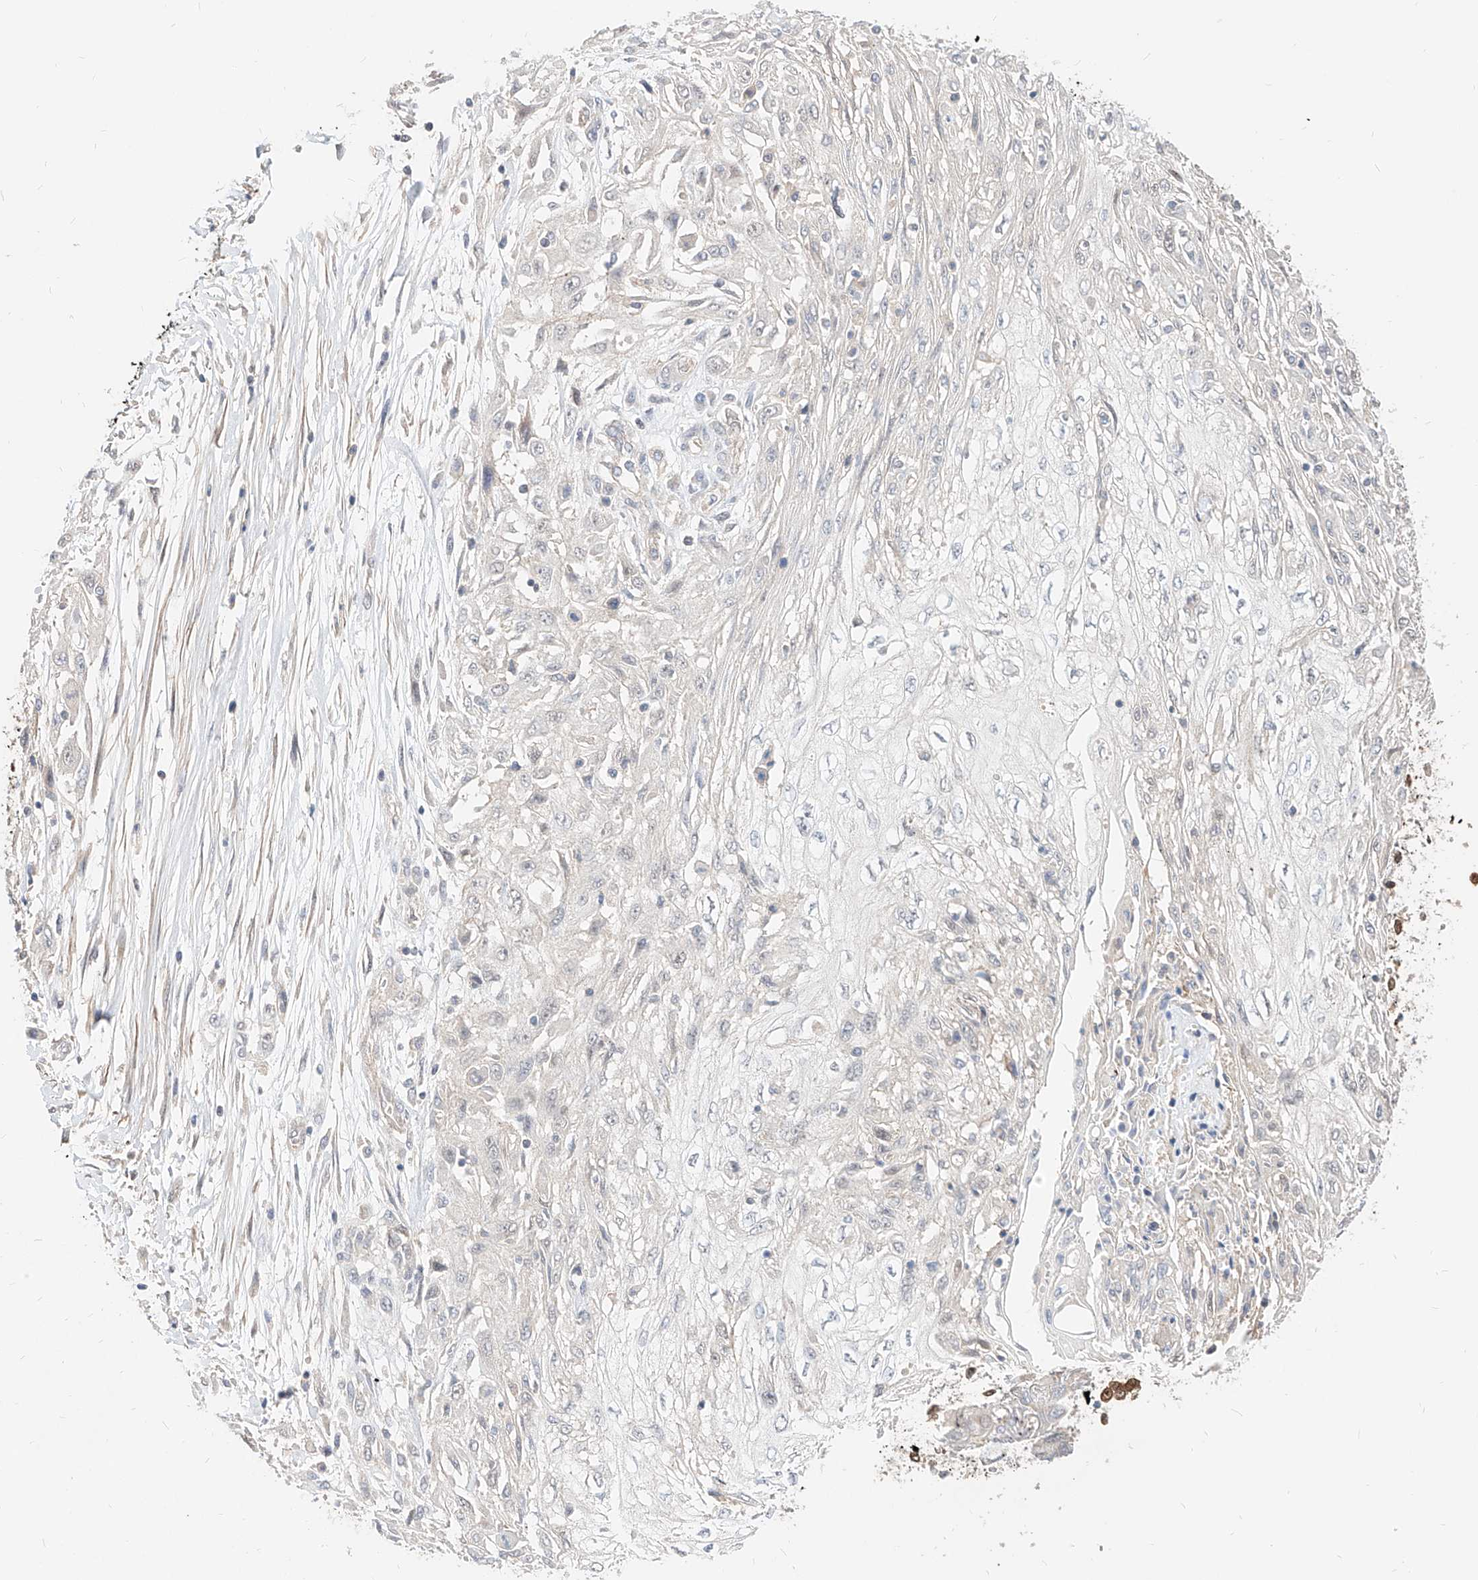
{"staining": {"intensity": "negative", "quantity": "none", "location": "none"}, "tissue": "skin cancer", "cell_type": "Tumor cells", "image_type": "cancer", "snomed": [{"axis": "morphology", "description": "Squamous cell carcinoma, NOS"}, {"axis": "morphology", "description": "Squamous cell carcinoma, metastatic, NOS"}, {"axis": "topography", "description": "Skin"}, {"axis": "topography", "description": "Lymph node"}], "caption": "Tumor cells show no significant protein positivity in metastatic squamous cell carcinoma (skin). (DAB IHC, high magnification).", "gene": "TSNAX", "patient": {"sex": "male", "age": 75}}